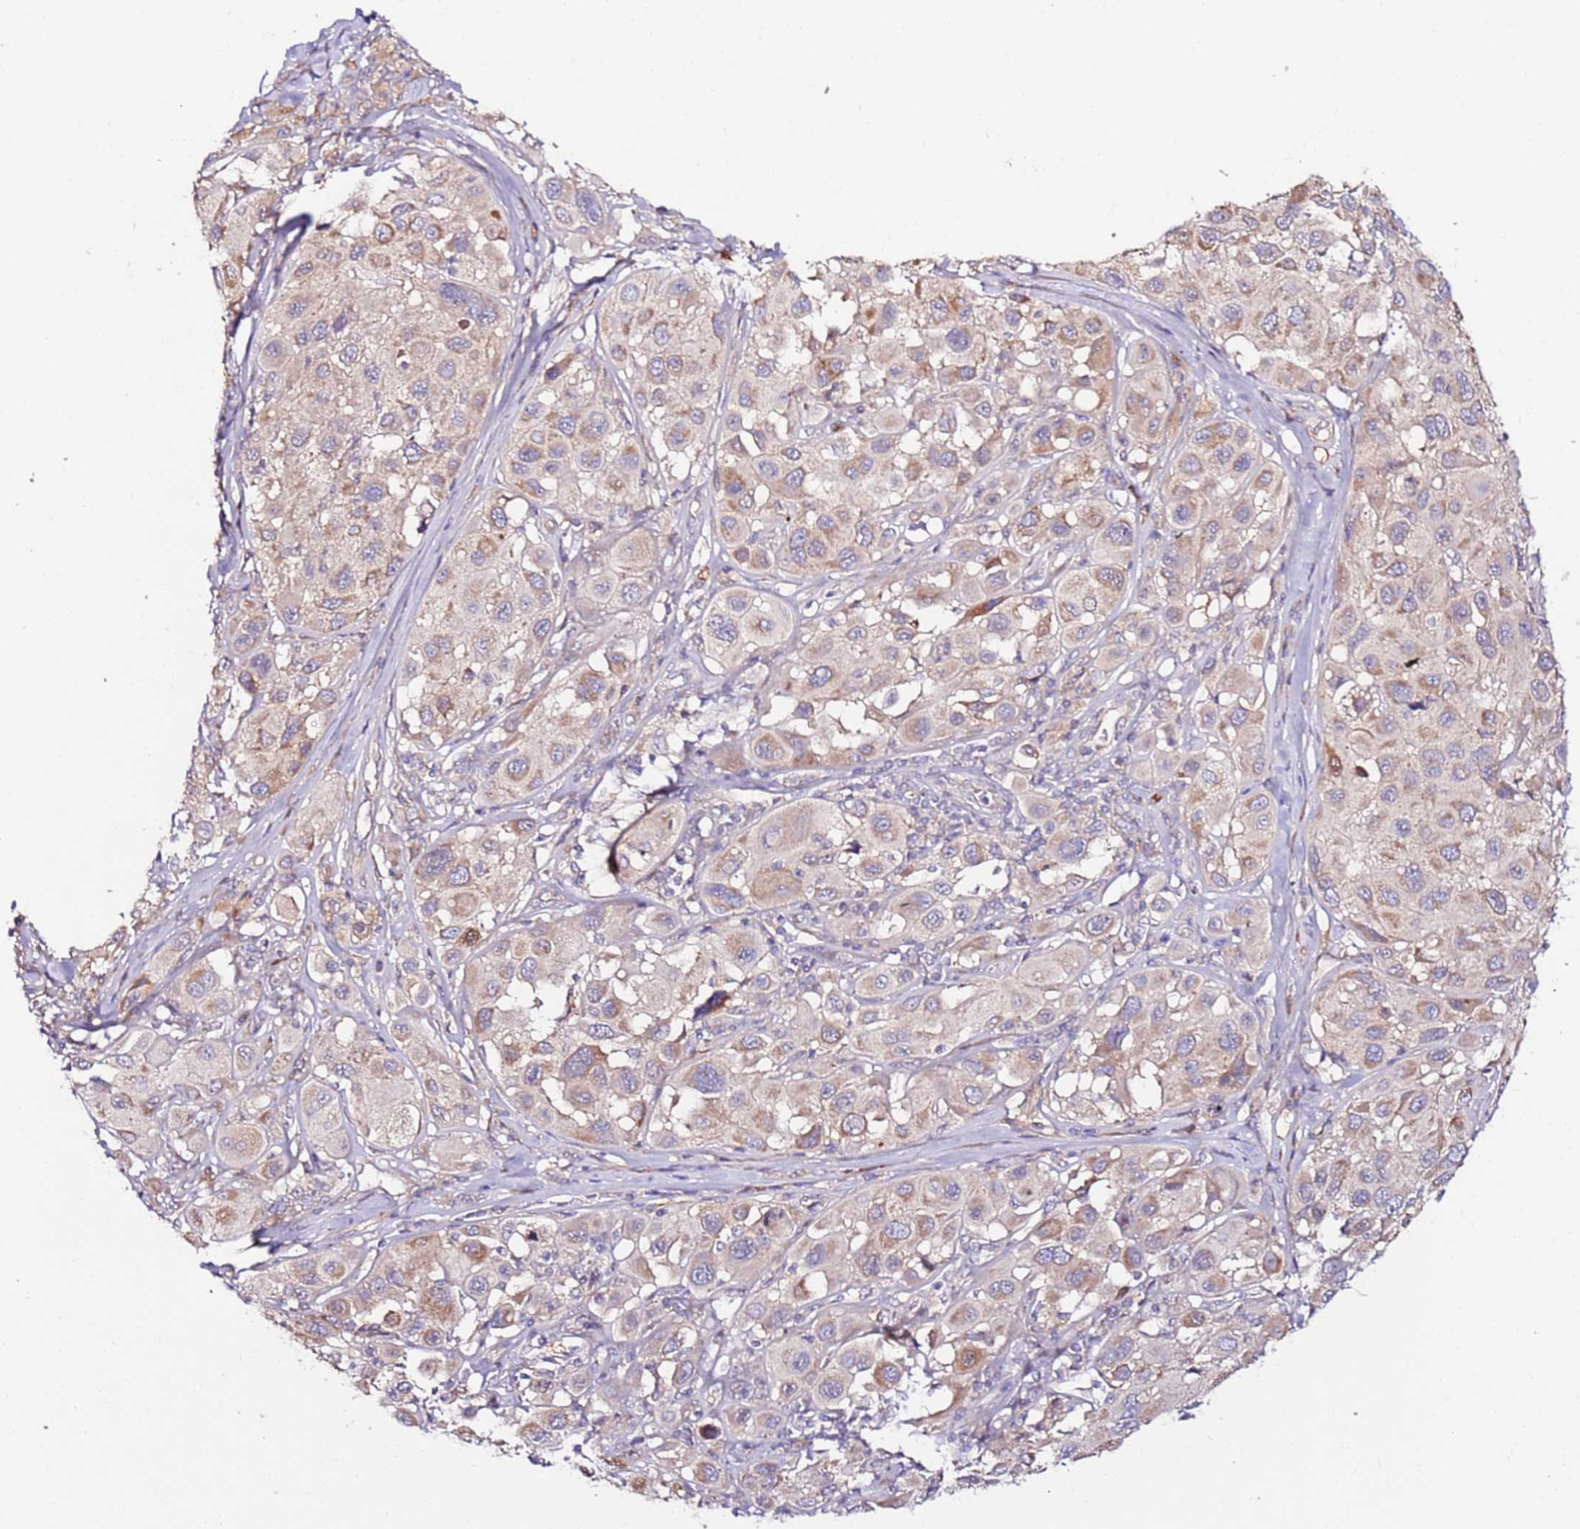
{"staining": {"intensity": "moderate", "quantity": "25%-75%", "location": "cytoplasmic/membranous"}, "tissue": "melanoma", "cell_type": "Tumor cells", "image_type": "cancer", "snomed": [{"axis": "morphology", "description": "Malignant melanoma, Metastatic site"}, {"axis": "topography", "description": "Skin"}], "caption": "This is a photomicrograph of immunohistochemistry (IHC) staining of melanoma, which shows moderate positivity in the cytoplasmic/membranous of tumor cells.", "gene": "FLVCR1", "patient": {"sex": "male", "age": 41}}